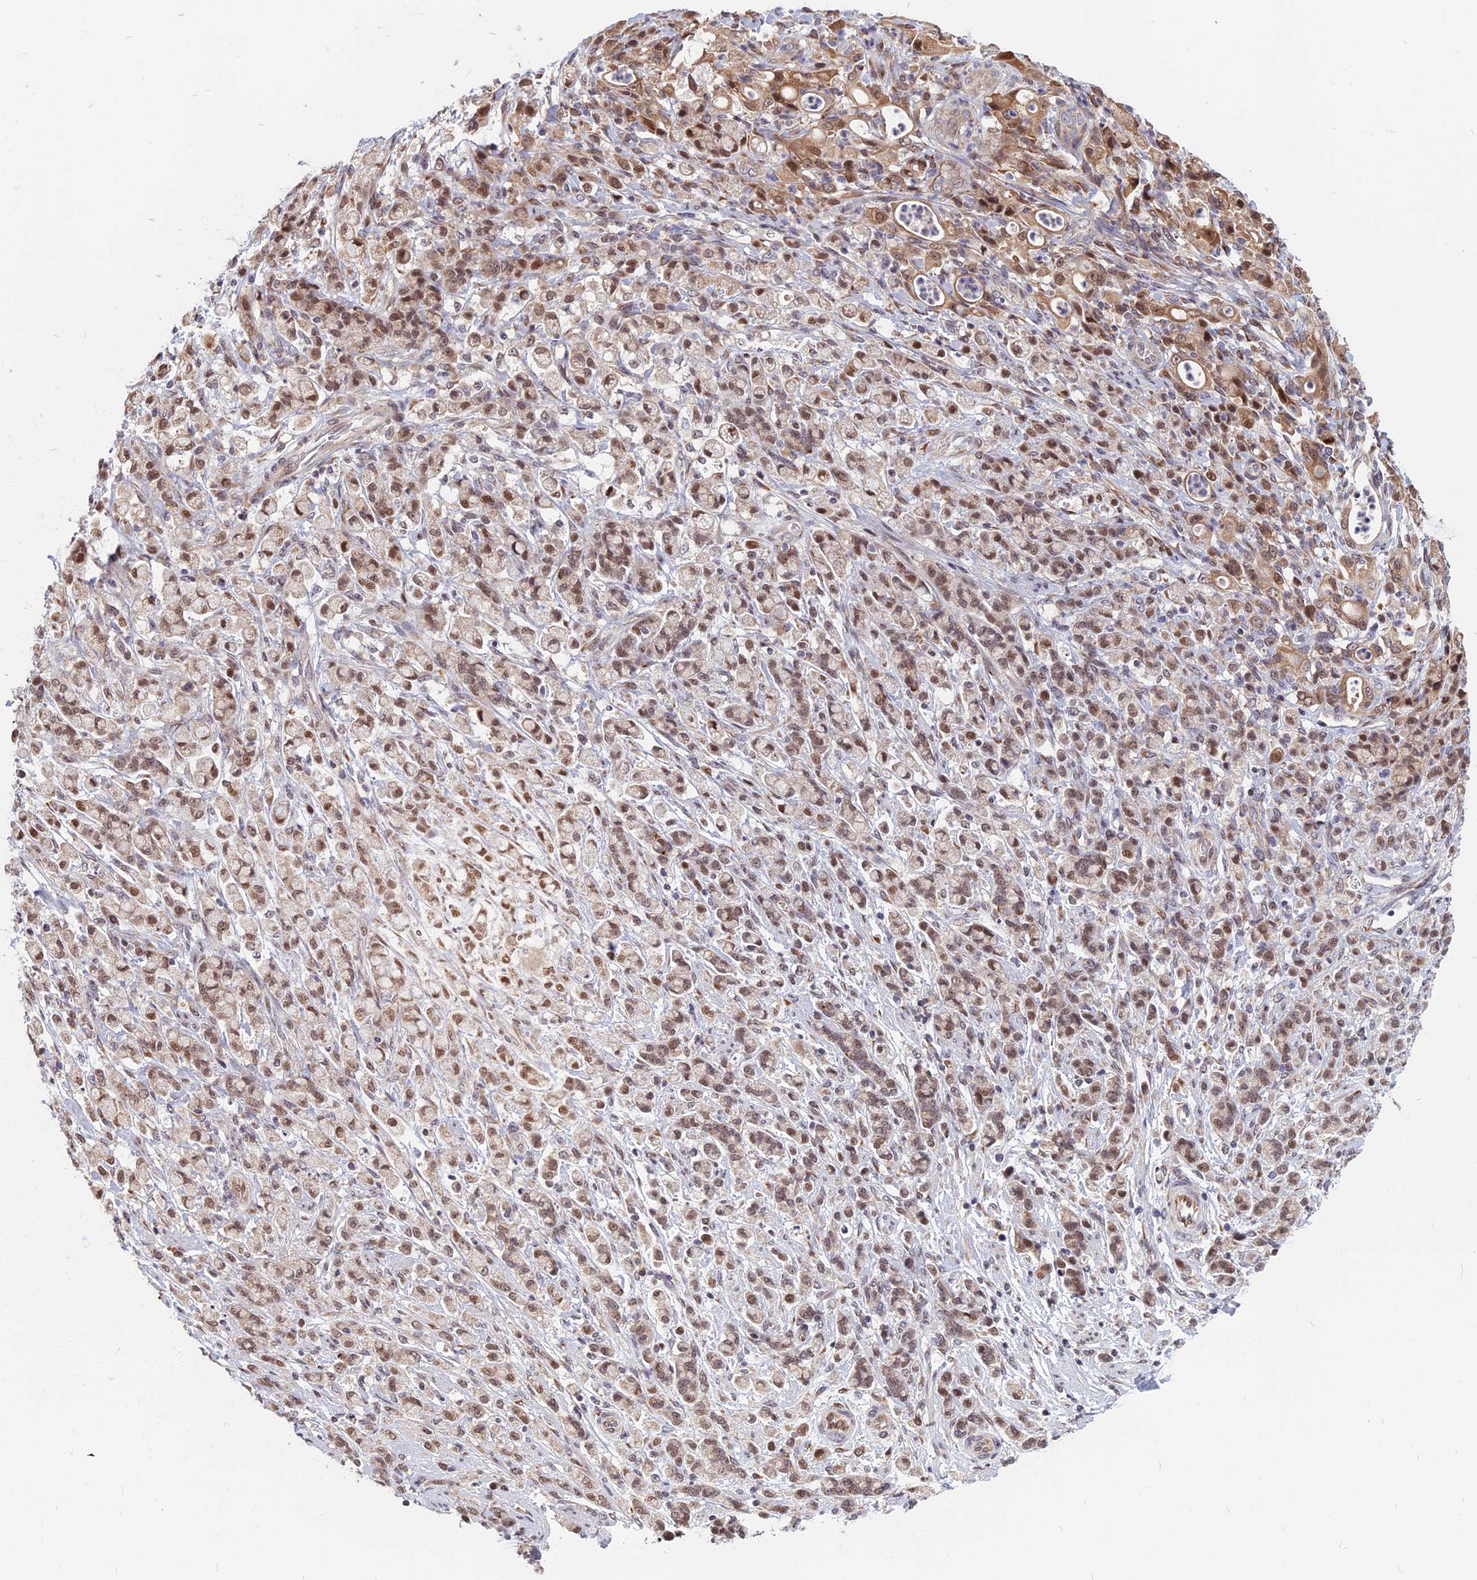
{"staining": {"intensity": "moderate", "quantity": ">75%", "location": "cytoplasmic/membranous,nuclear"}, "tissue": "stomach cancer", "cell_type": "Tumor cells", "image_type": "cancer", "snomed": [{"axis": "morphology", "description": "Adenocarcinoma, NOS"}, {"axis": "topography", "description": "Stomach"}], "caption": "Protein expression by immunohistochemistry (IHC) shows moderate cytoplasmic/membranous and nuclear positivity in about >75% of tumor cells in adenocarcinoma (stomach). The protein of interest is stained brown, and the nuclei are stained in blue (DAB (3,3'-diaminobenzidine) IHC with brightfield microscopy, high magnification).", "gene": "CCDC113", "patient": {"sex": "female", "age": 60}}